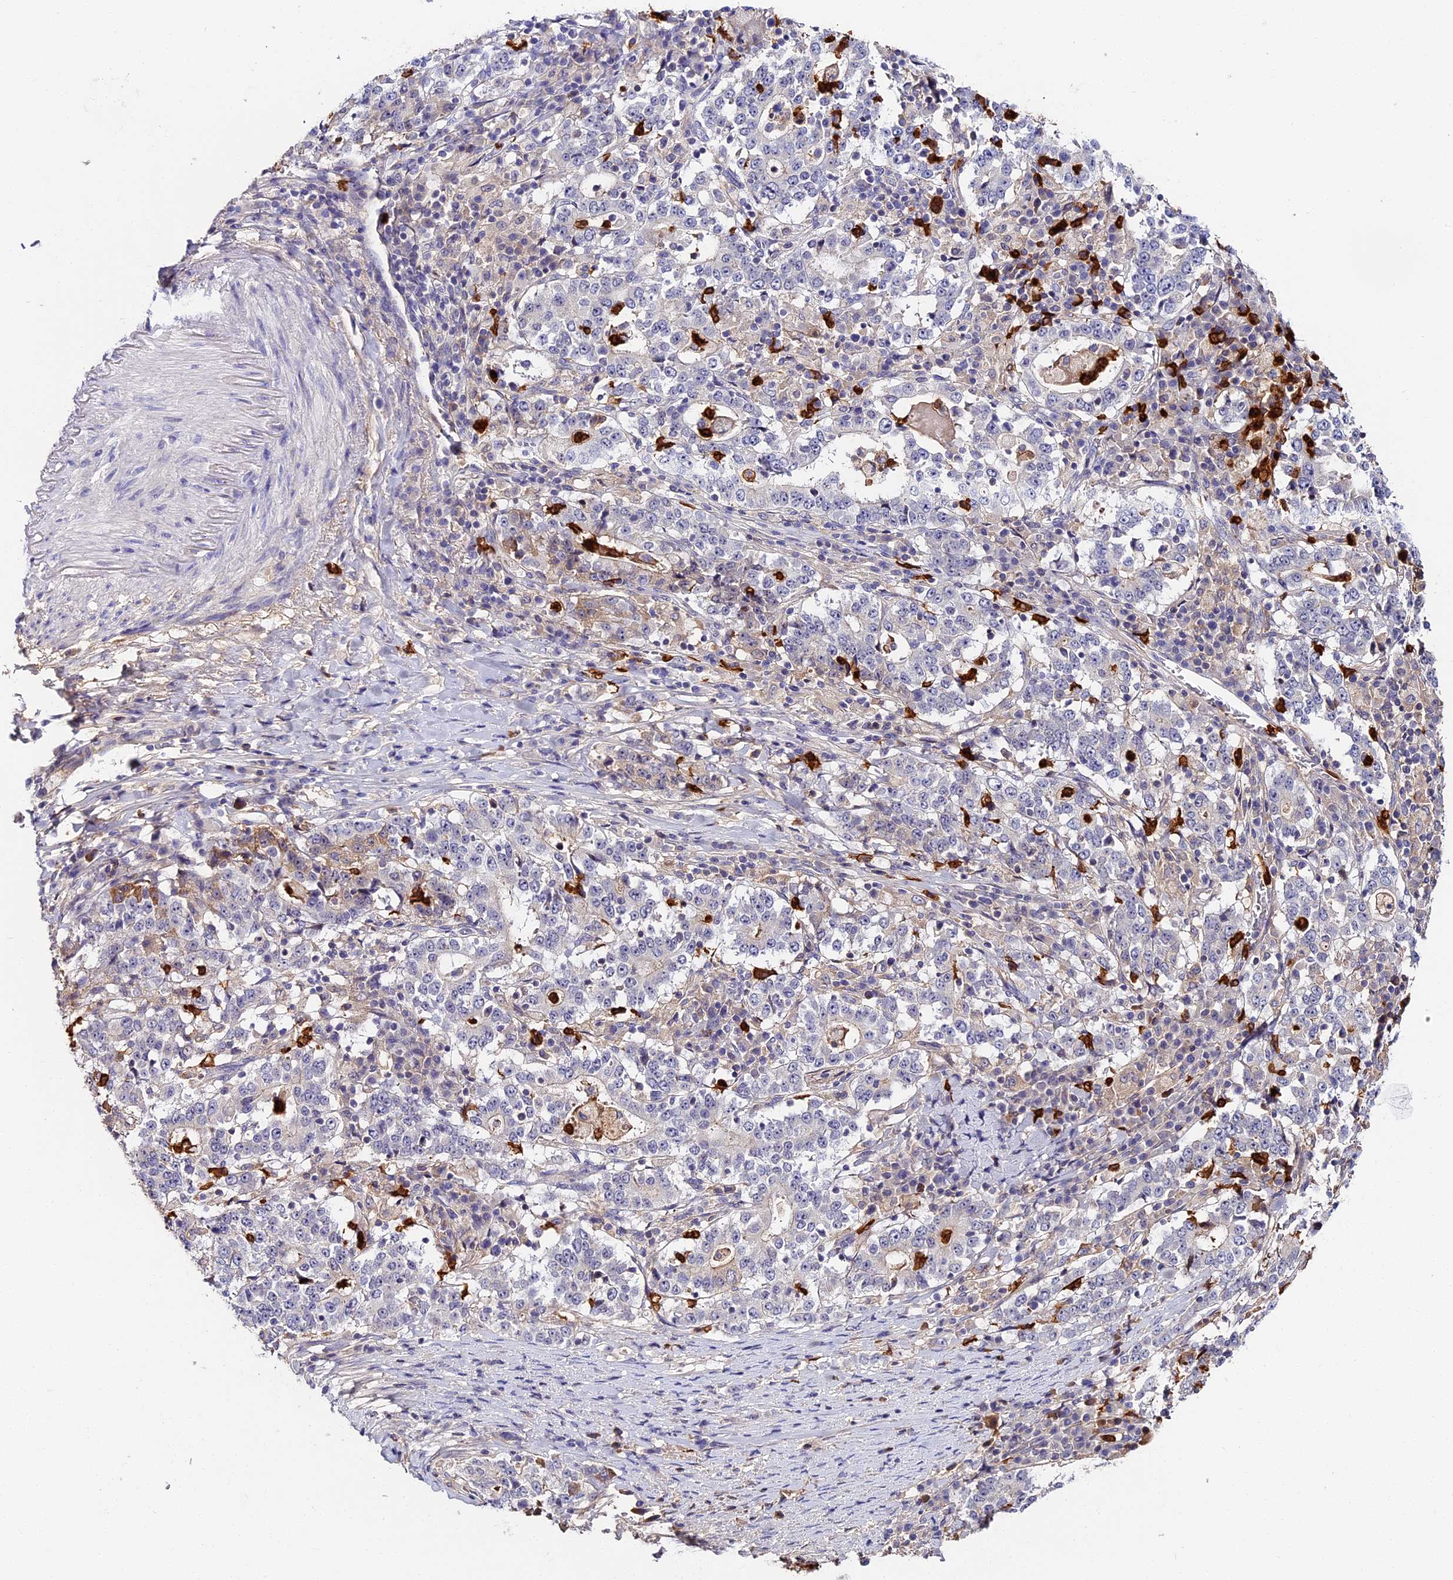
{"staining": {"intensity": "negative", "quantity": "none", "location": "none"}, "tissue": "stomach cancer", "cell_type": "Tumor cells", "image_type": "cancer", "snomed": [{"axis": "morphology", "description": "Adenocarcinoma, NOS"}, {"axis": "topography", "description": "Stomach"}], "caption": "Adenocarcinoma (stomach) was stained to show a protein in brown. There is no significant staining in tumor cells. The staining was performed using DAB (3,3'-diaminobenzidine) to visualize the protein expression in brown, while the nuclei were stained in blue with hematoxylin (Magnification: 20x).", "gene": "ADGRD1", "patient": {"sex": "male", "age": 59}}